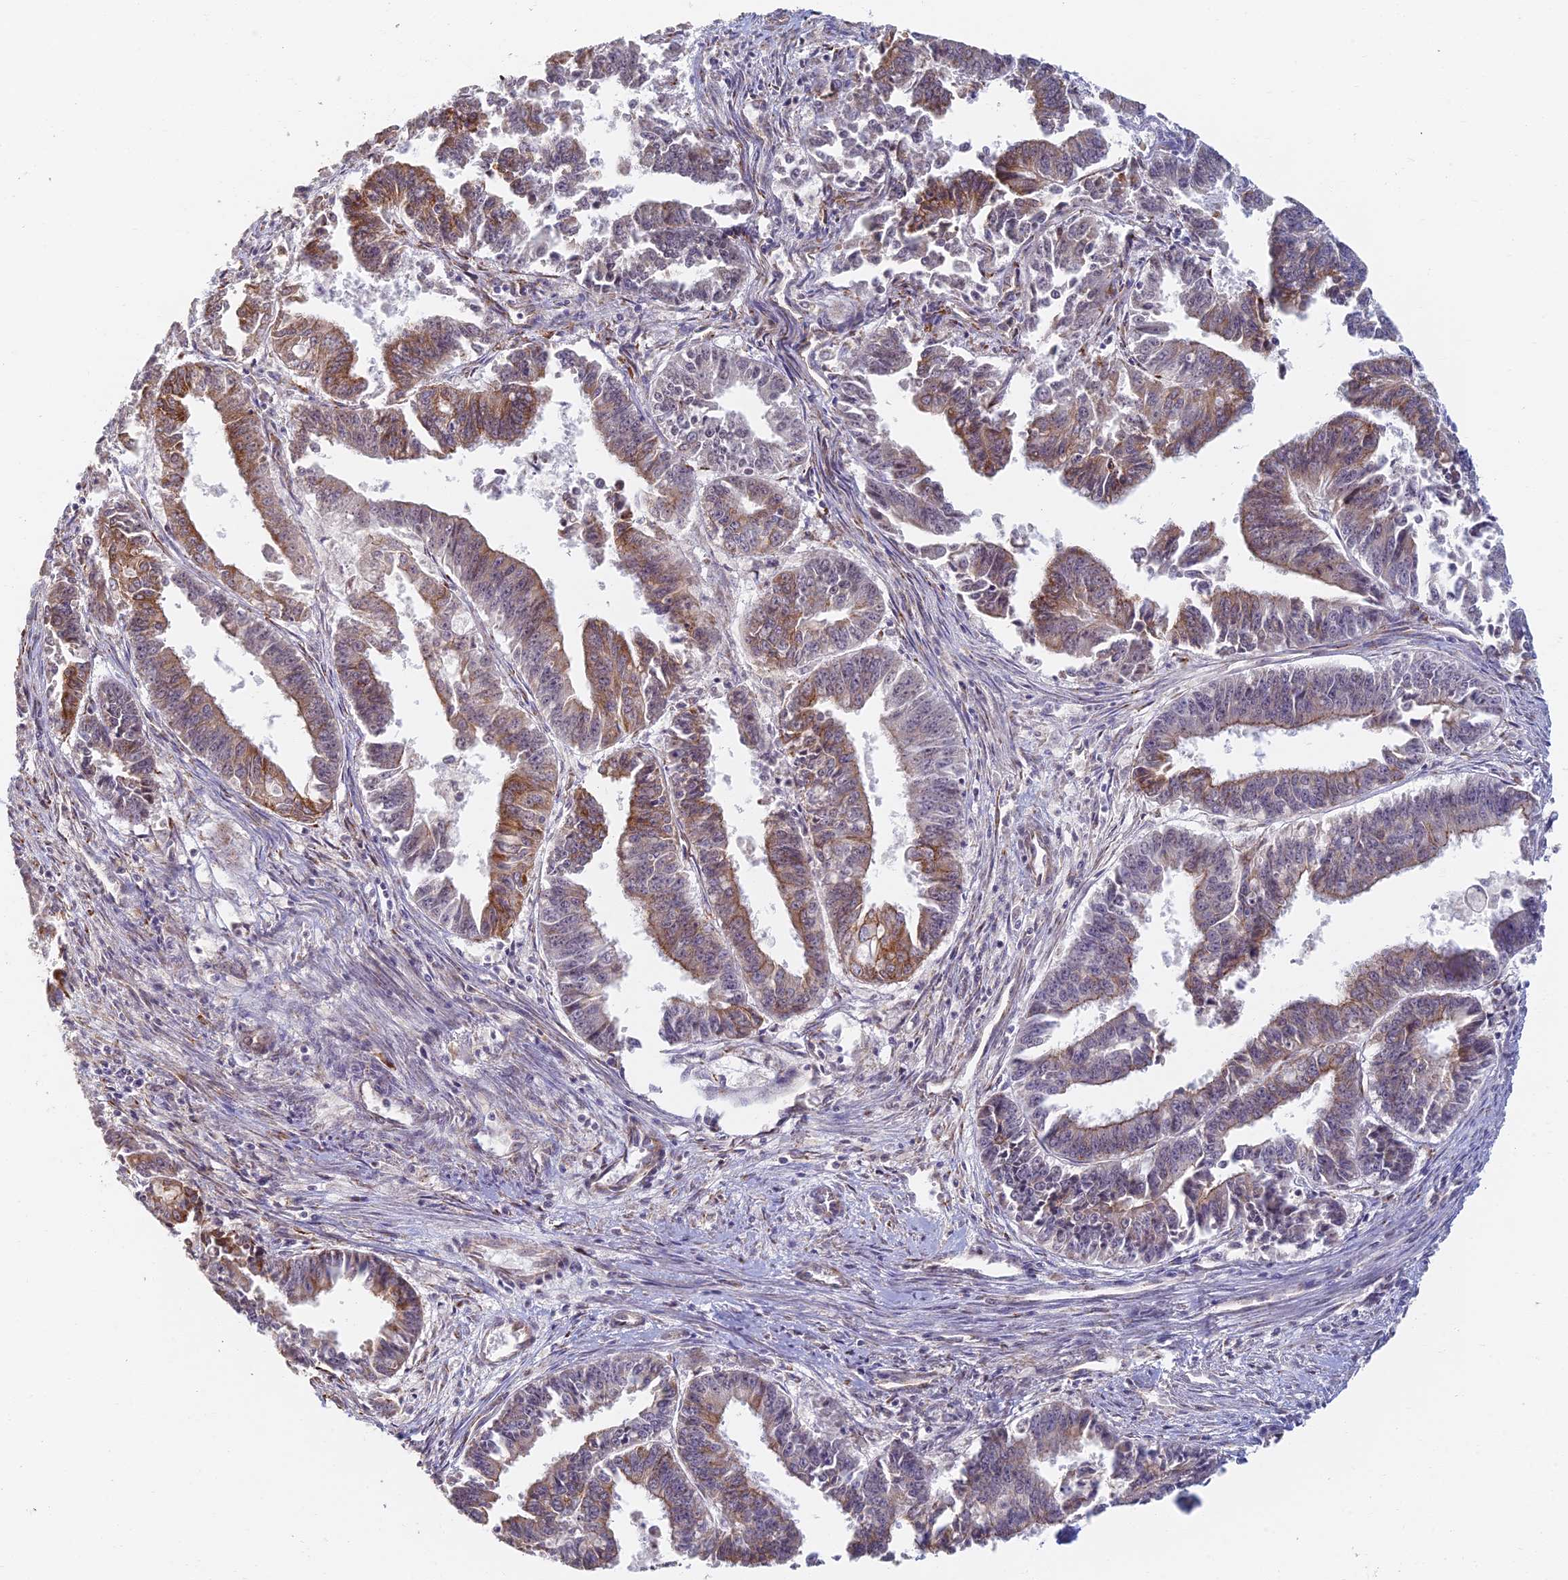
{"staining": {"intensity": "moderate", "quantity": "<25%", "location": "cytoplasmic/membranous"}, "tissue": "endometrial cancer", "cell_type": "Tumor cells", "image_type": "cancer", "snomed": [{"axis": "morphology", "description": "Adenocarcinoma, NOS"}, {"axis": "topography", "description": "Endometrium"}], "caption": "DAB (3,3'-diaminobenzidine) immunohistochemical staining of human endometrial cancer (adenocarcinoma) displays moderate cytoplasmic/membranous protein positivity in about <25% of tumor cells. Immunohistochemistry (ihc) stains the protein of interest in brown and the nuclei are stained blue.", "gene": "GPATCH1", "patient": {"sex": "female", "age": 73}}